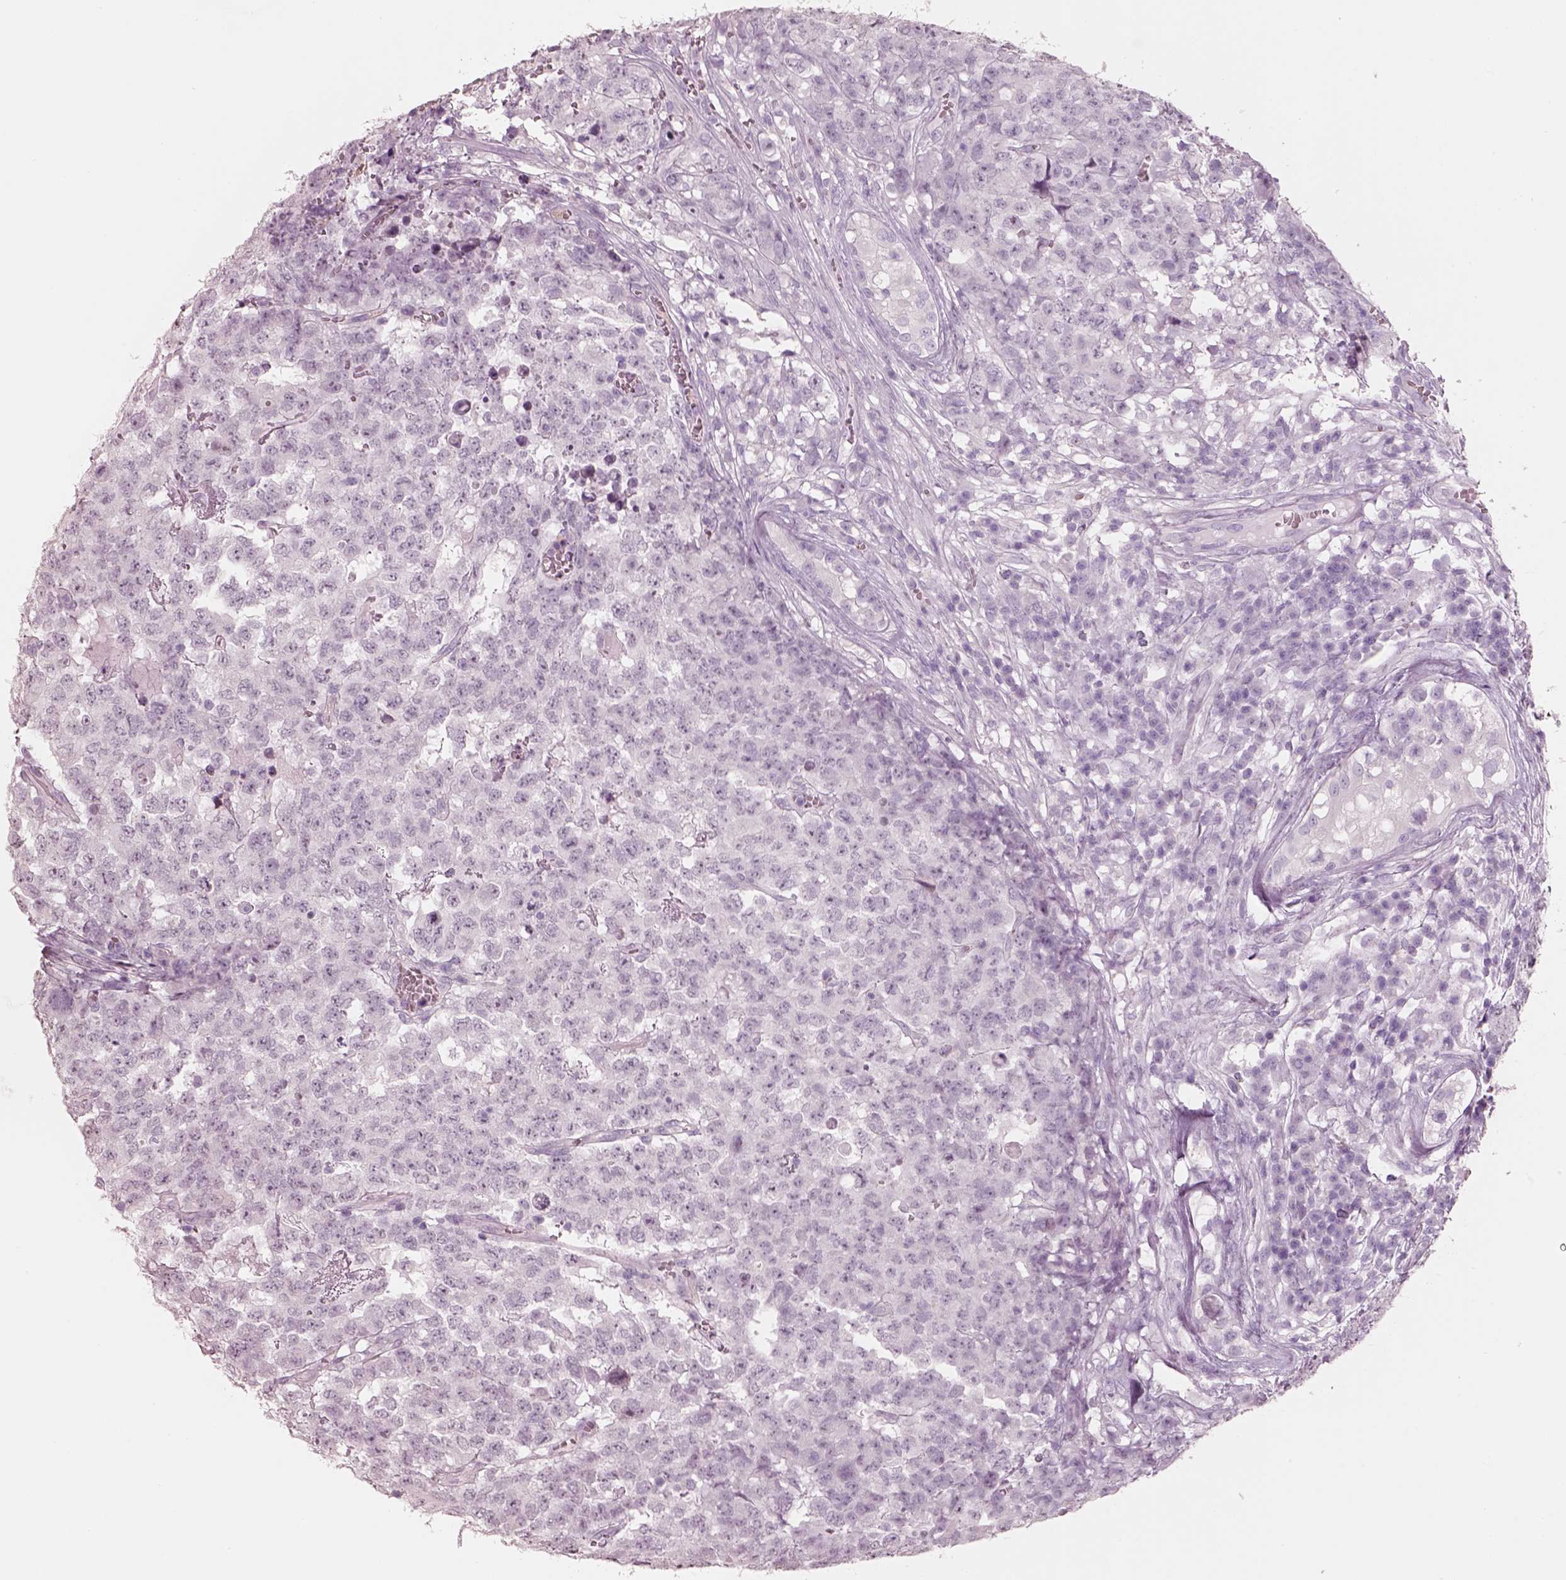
{"staining": {"intensity": "negative", "quantity": "none", "location": "none"}, "tissue": "testis cancer", "cell_type": "Tumor cells", "image_type": "cancer", "snomed": [{"axis": "morphology", "description": "Carcinoma, Embryonal, NOS"}, {"axis": "topography", "description": "Testis"}], "caption": "Immunohistochemistry image of human testis cancer (embryonal carcinoma) stained for a protein (brown), which displays no expression in tumor cells.", "gene": "PNOC", "patient": {"sex": "male", "age": 23}}